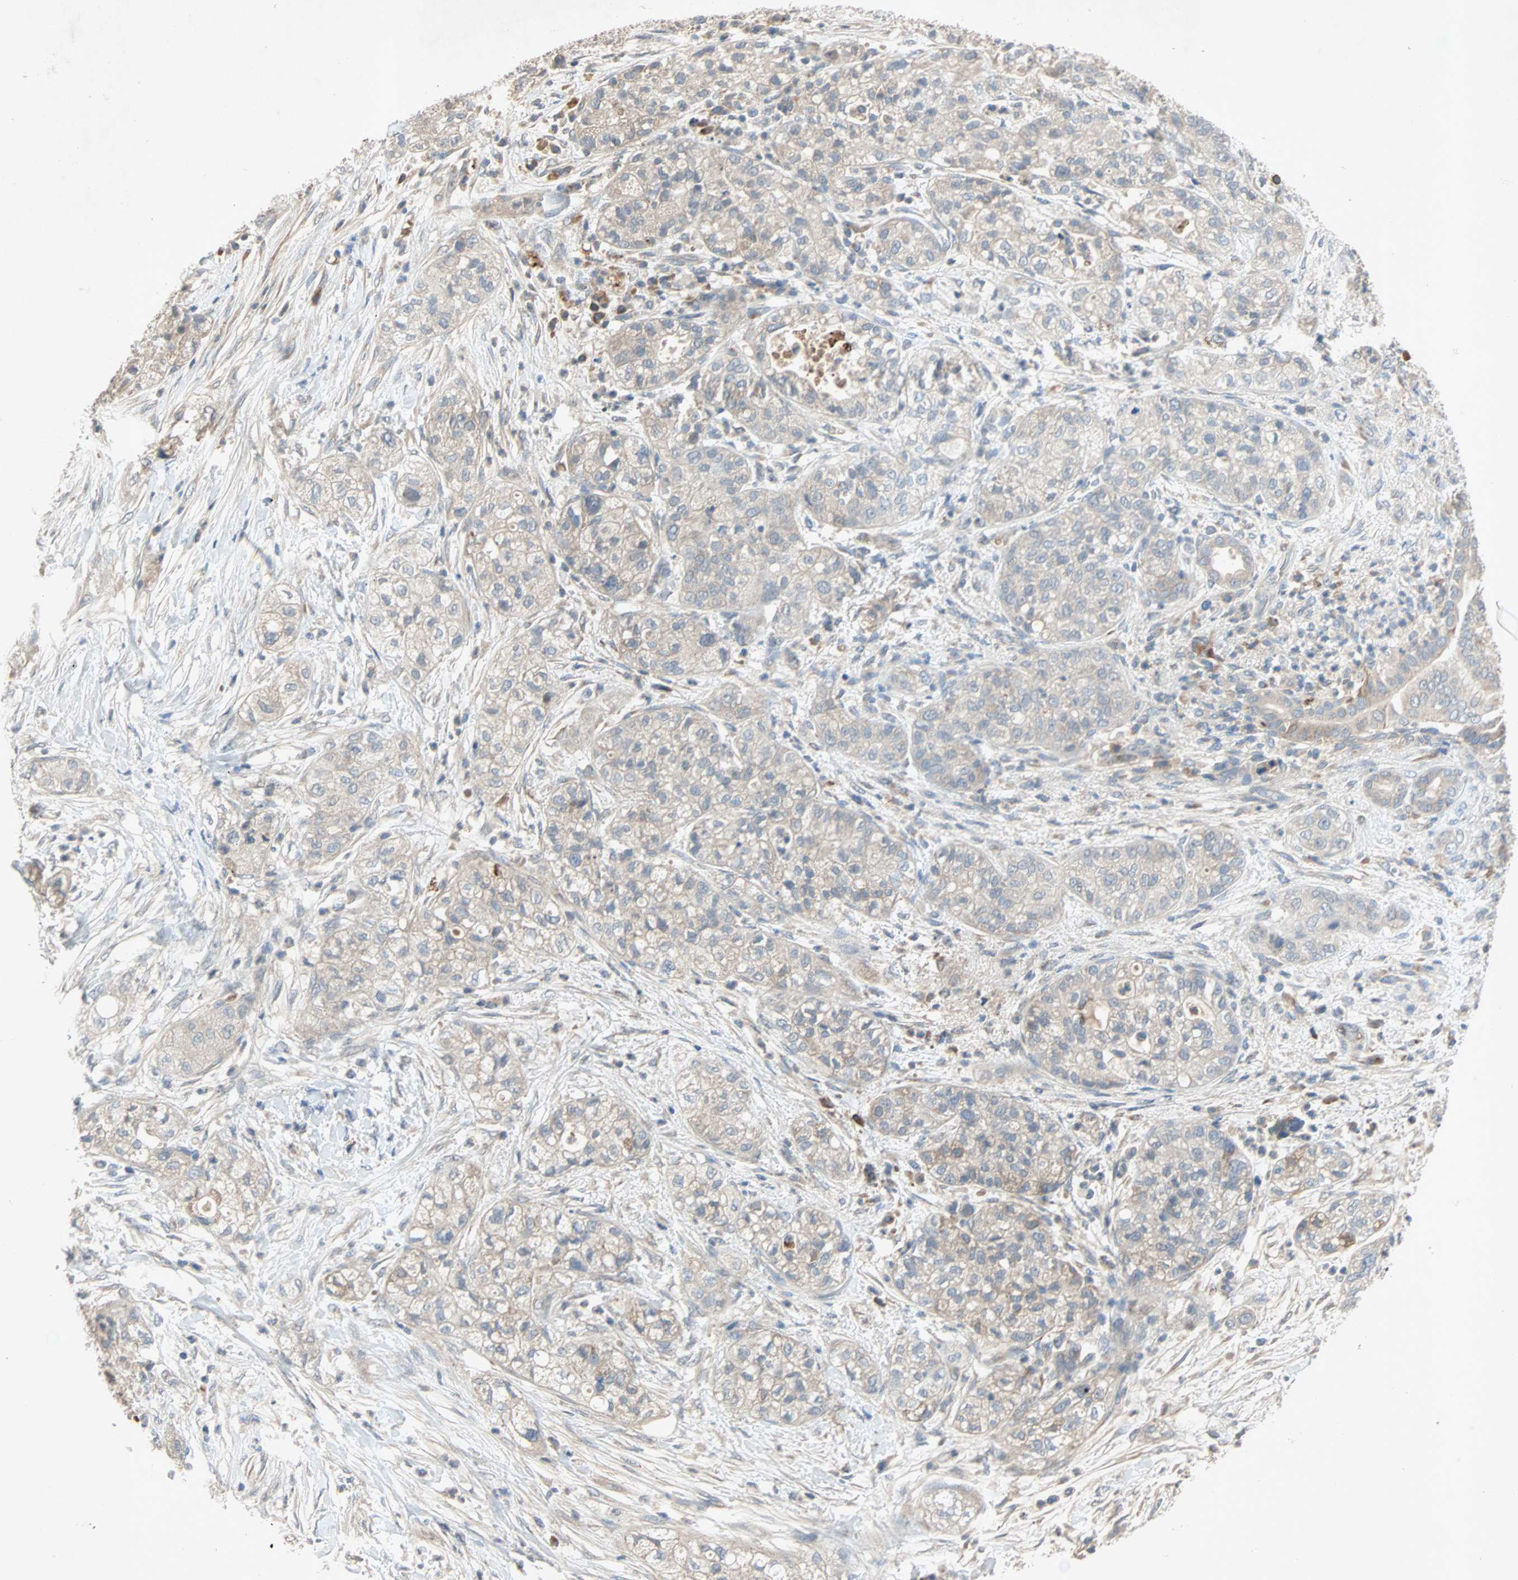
{"staining": {"intensity": "weak", "quantity": "25%-75%", "location": "cytoplasmic/membranous"}, "tissue": "pancreatic cancer", "cell_type": "Tumor cells", "image_type": "cancer", "snomed": [{"axis": "morphology", "description": "Adenocarcinoma, NOS"}, {"axis": "topography", "description": "Pancreas"}], "caption": "The immunohistochemical stain labels weak cytoplasmic/membranous staining in tumor cells of pancreatic cancer tissue.", "gene": "XYLT1", "patient": {"sex": "female", "age": 78}}